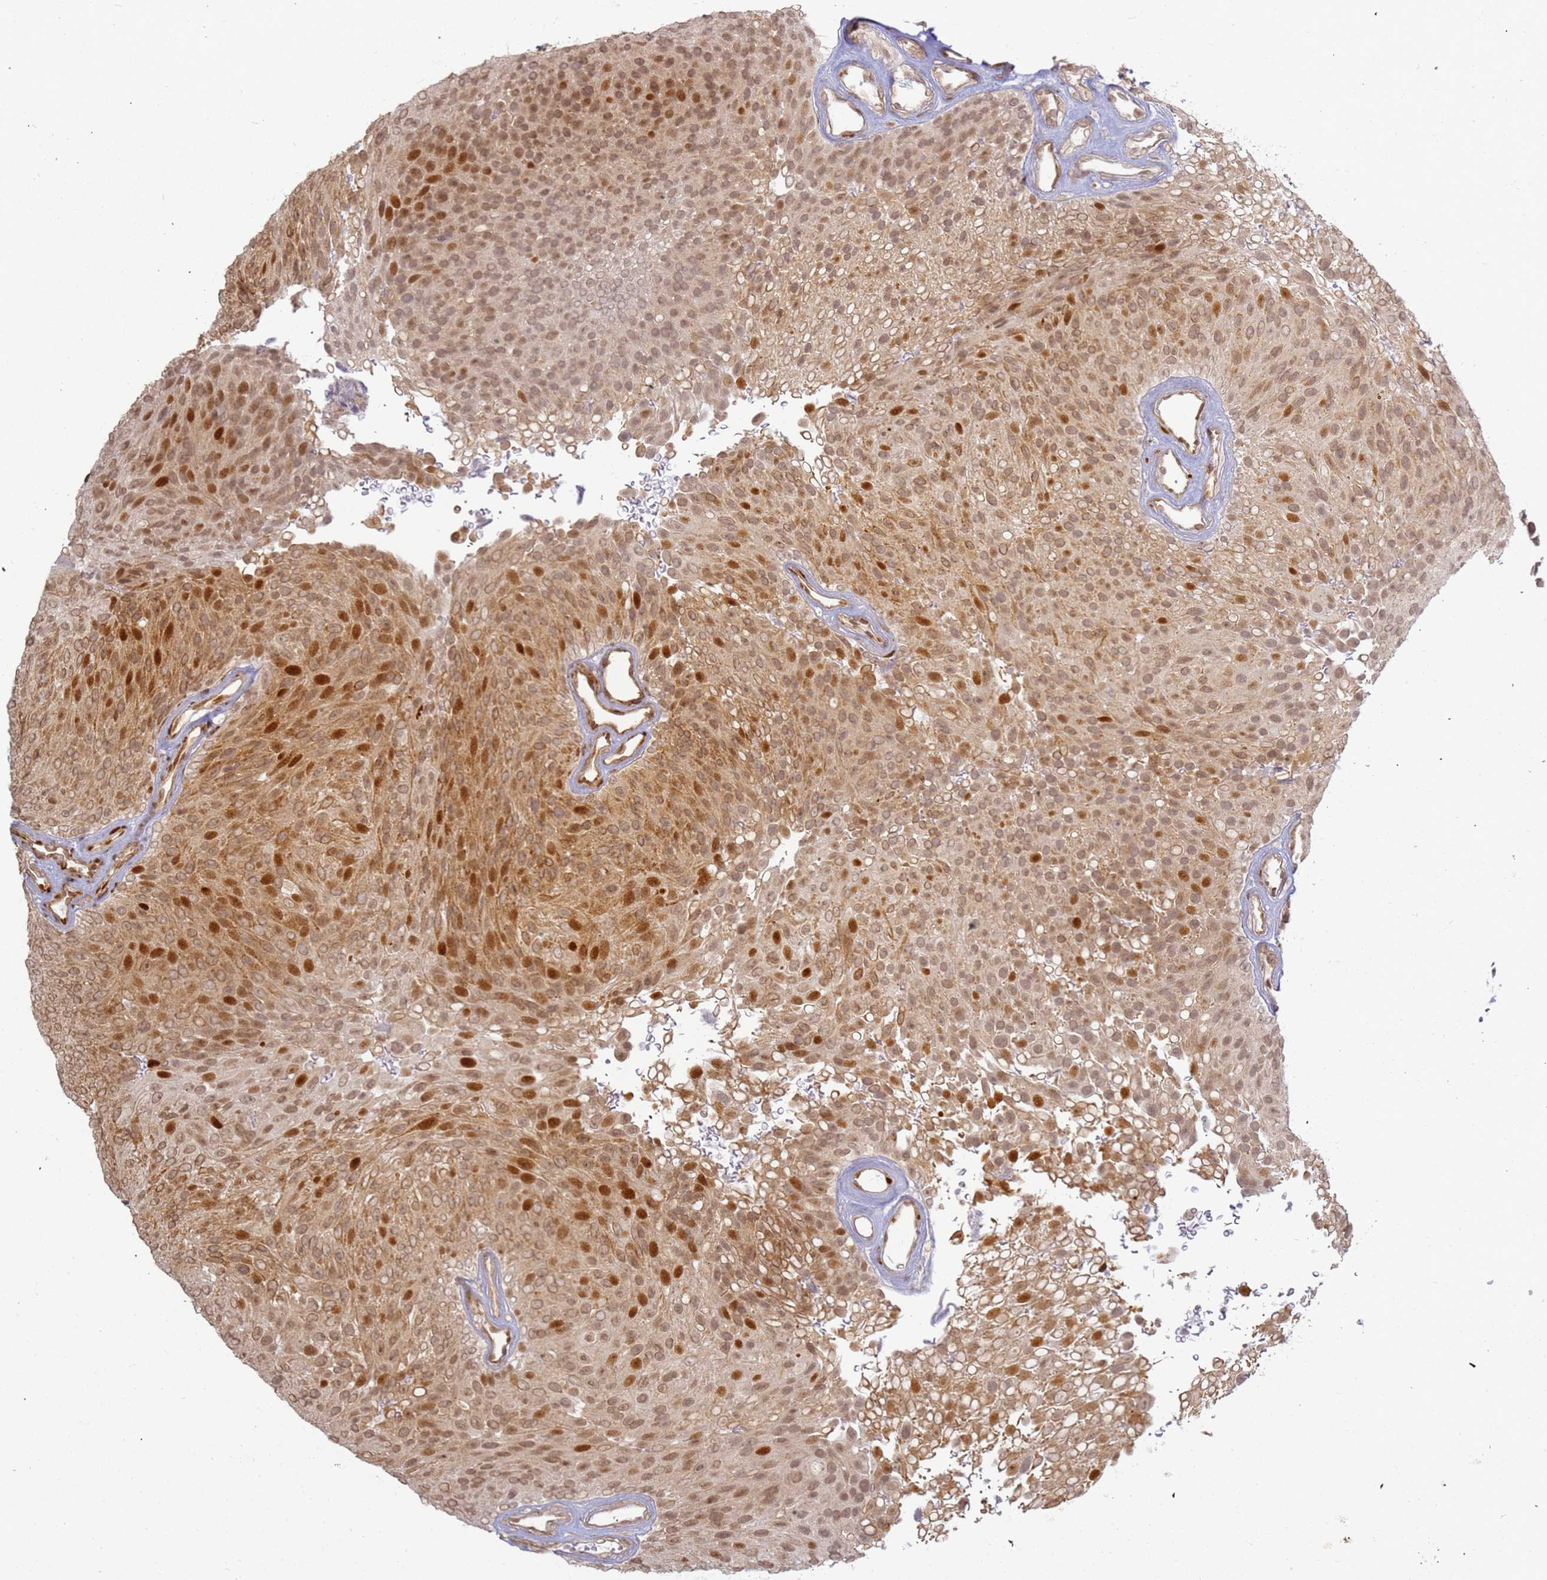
{"staining": {"intensity": "moderate", "quantity": ">75%", "location": "nuclear"}, "tissue": "urothelial cancer", "cell_type": "Tumor cells", "image_type": "cancer", "snomed": [{"axis": "morphology", "description": "Urothelial carcinoma, Low grade"}, {"axis": "topography", "description": "Urinary bladder"}], "caption": "Urothelial cancer stained for a protein reveals moderate nuclear positivity in tumor cells.", "gene": "ABCA2", "patient": {"sex": "male", "age": 78}}